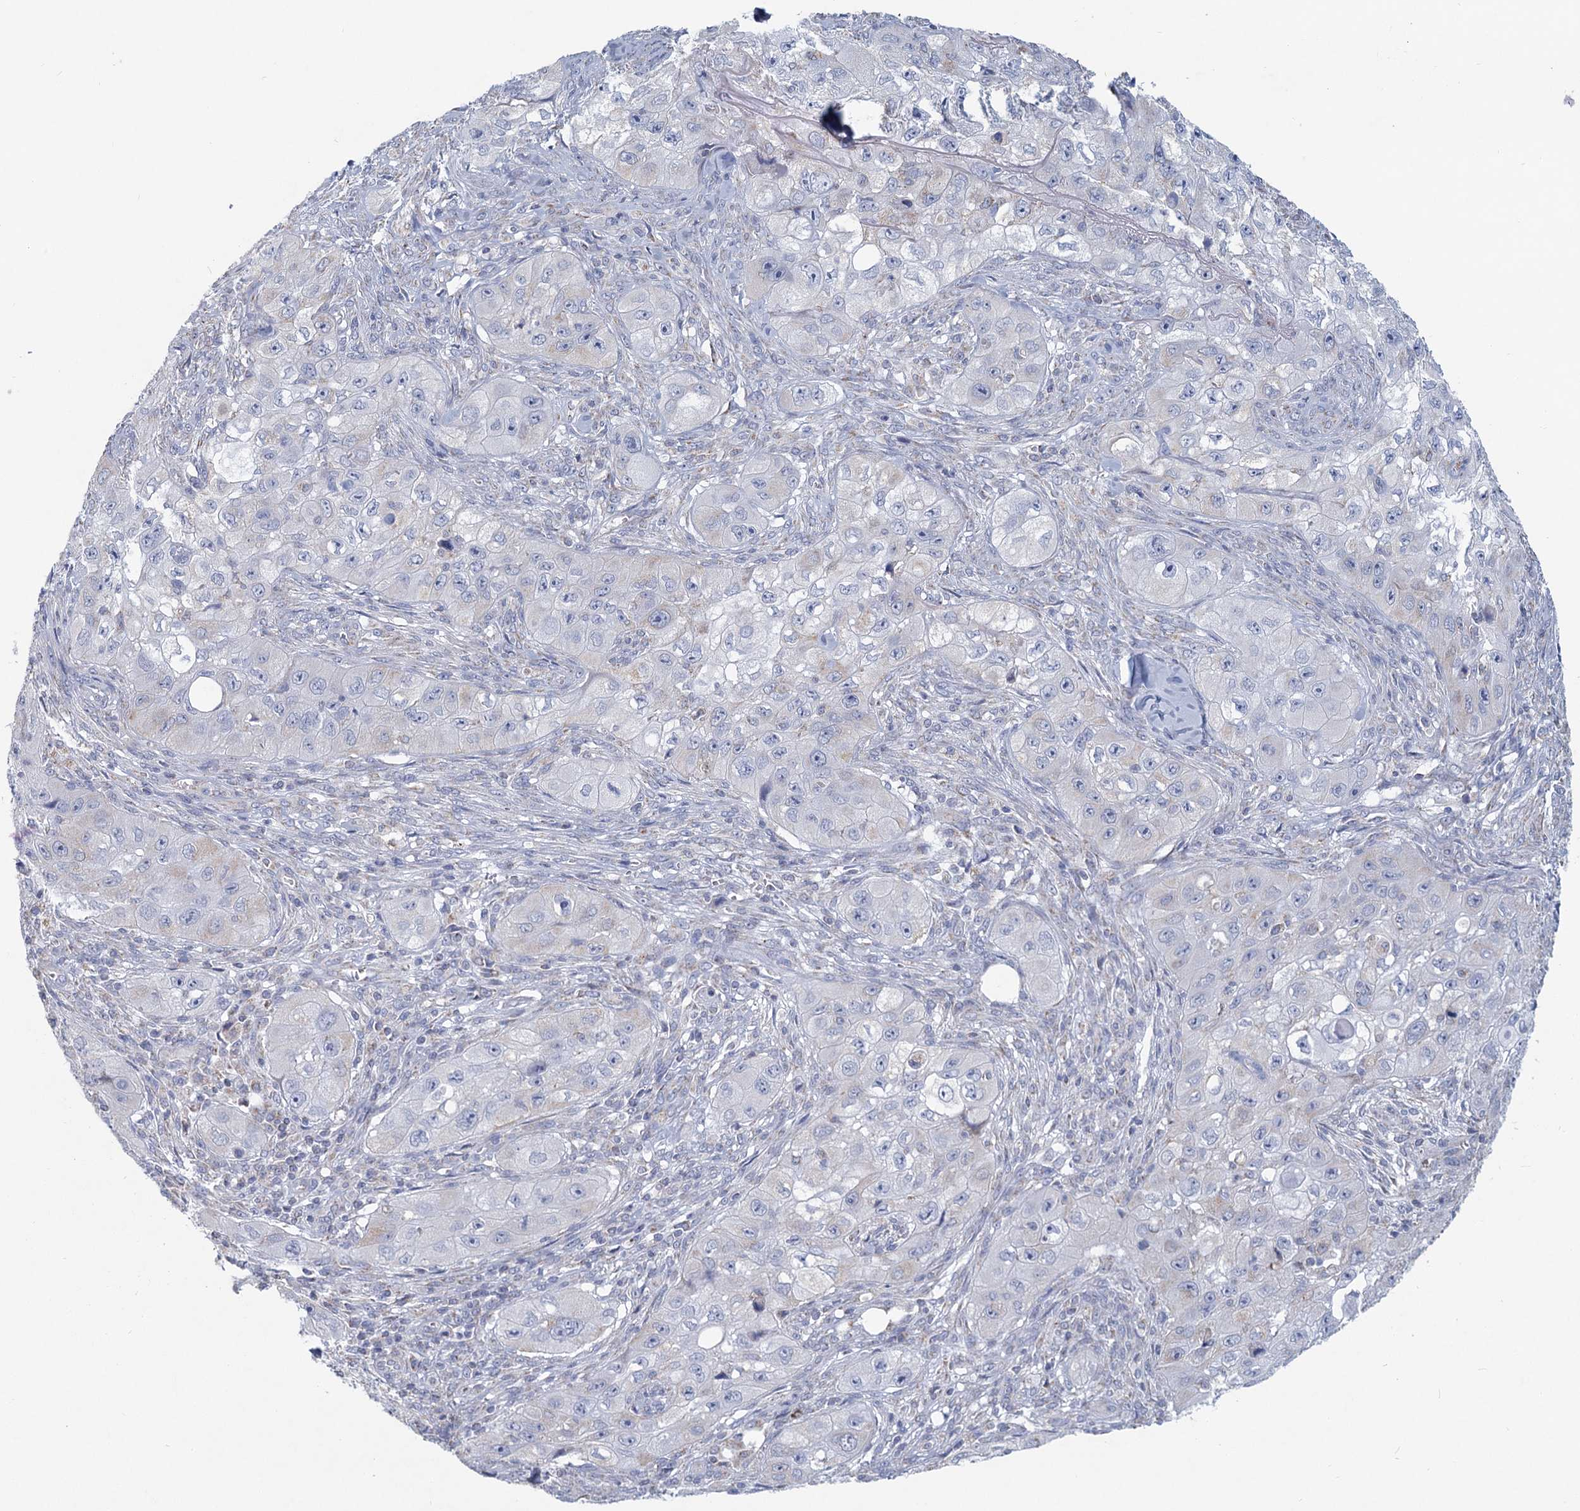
{"staining": {"intensity": "negative", "quantity": "none", "location": "none"}, "tissue": "skin cancer", "cell_type": "Tumor cells", "image_type": "cancer", "snomed": [{"axis": "morphology", "description": "Squamous cell carcinoma, NOS"}, {"axis": "topography", "description": "Skin"}, {"axis": "topography", "description": "Subcutis"}], "caption": "A high-resolution image shows immunohistochemistry staining of squamous cell carcinoma (skin), which exhibits no significant expression in tumor cells.", "gene": "NDUFC2", "patient": {"sex": "male", "age": 73}}